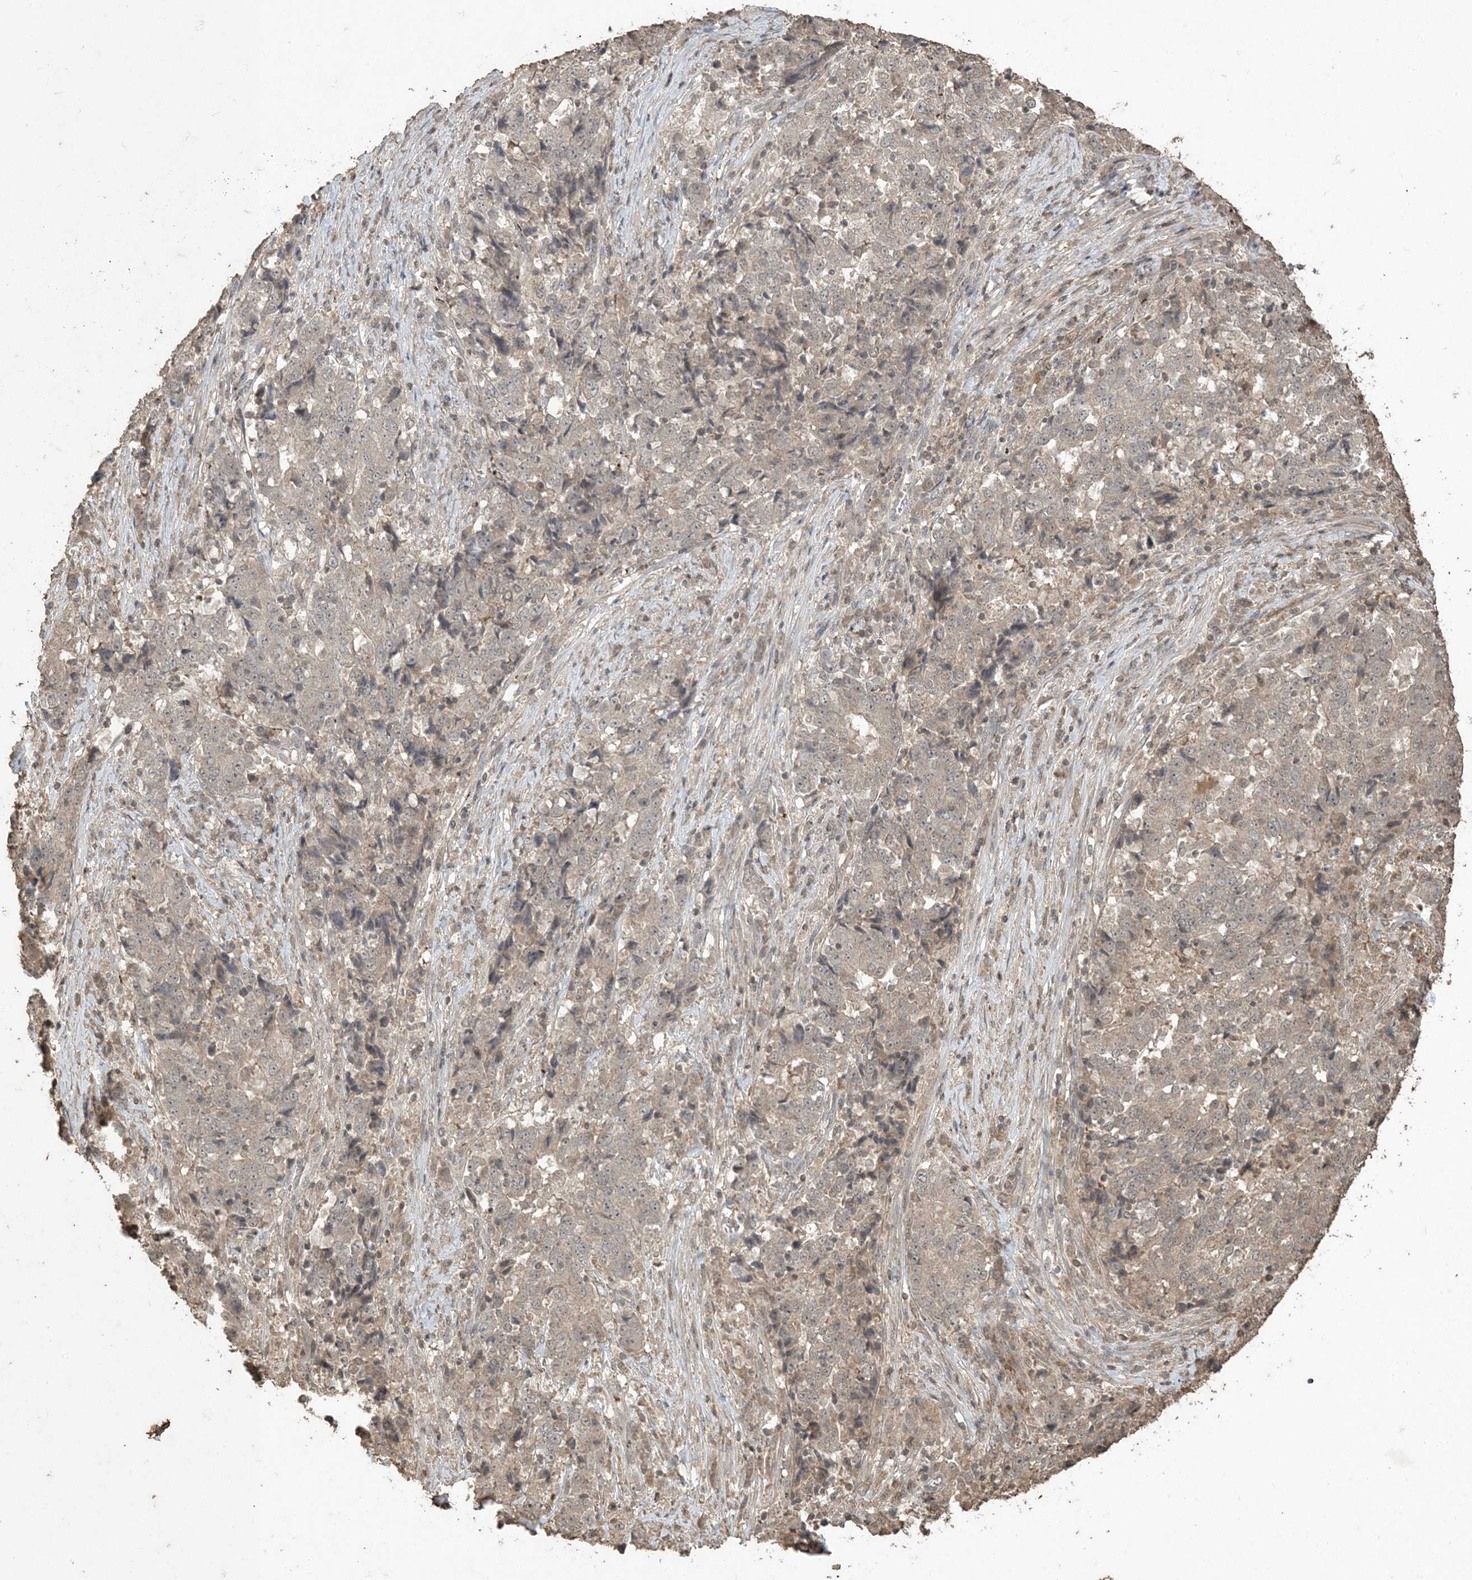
{"staining": {"intensity": "negative", "quantity": "none", "location": "none"}, "tissue": "stomach cancer", "cell_type": "Tumor cells", "image_type": "cancer", "snomed": [{"axis": "morphology", "description": "Adenocarcinoma, NOS"}, {"axis": "topography", "description": "Stomach"}], "caption": "Stomach cancer (adenocarcinoma) stained for a protein using IHC displays no positivity tumor cells.", "gene": "EFCAB8", "patient": {"sex": "male", "age": 59}}